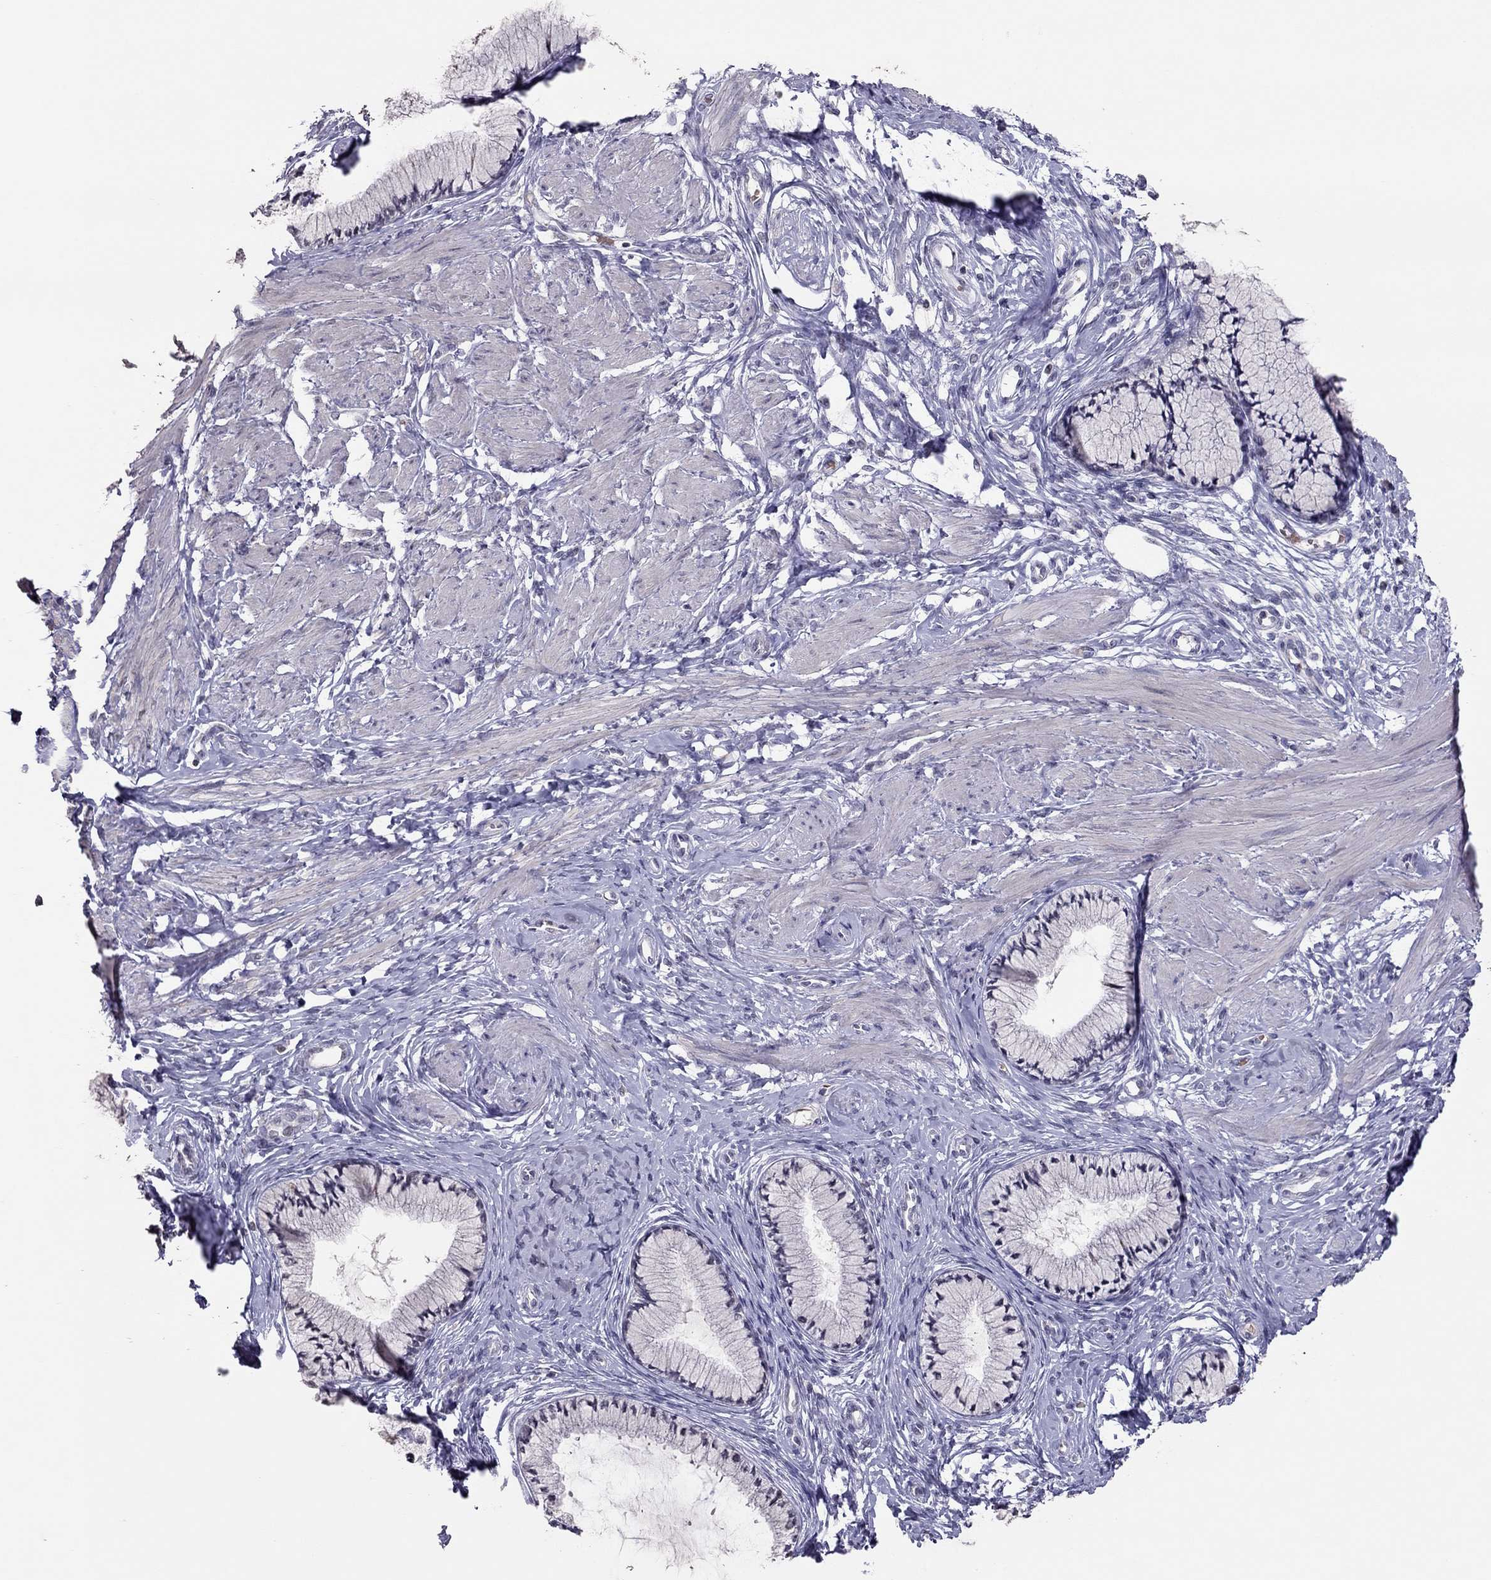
{"staining": {"intensity": "negative", "quantity": "none", "location": "none"}, "tissue": "cervix", "cell_type": "Glandular cells", "image_type": "normal", "snomed": [{"axis": "morphology", "description": "Normal tissue, NOS"}, {"axis": "topography", "description": "Cervix"}], "caption": "Micrograph shows no significant protein positivity in glandular cells of normal cervix. (DAB (3,3'-diaminobenzidine) immunohistochemistry (IHC), high magnification).", "gene": "TSHB", "patient": {"sex": "female", "age": 37}}